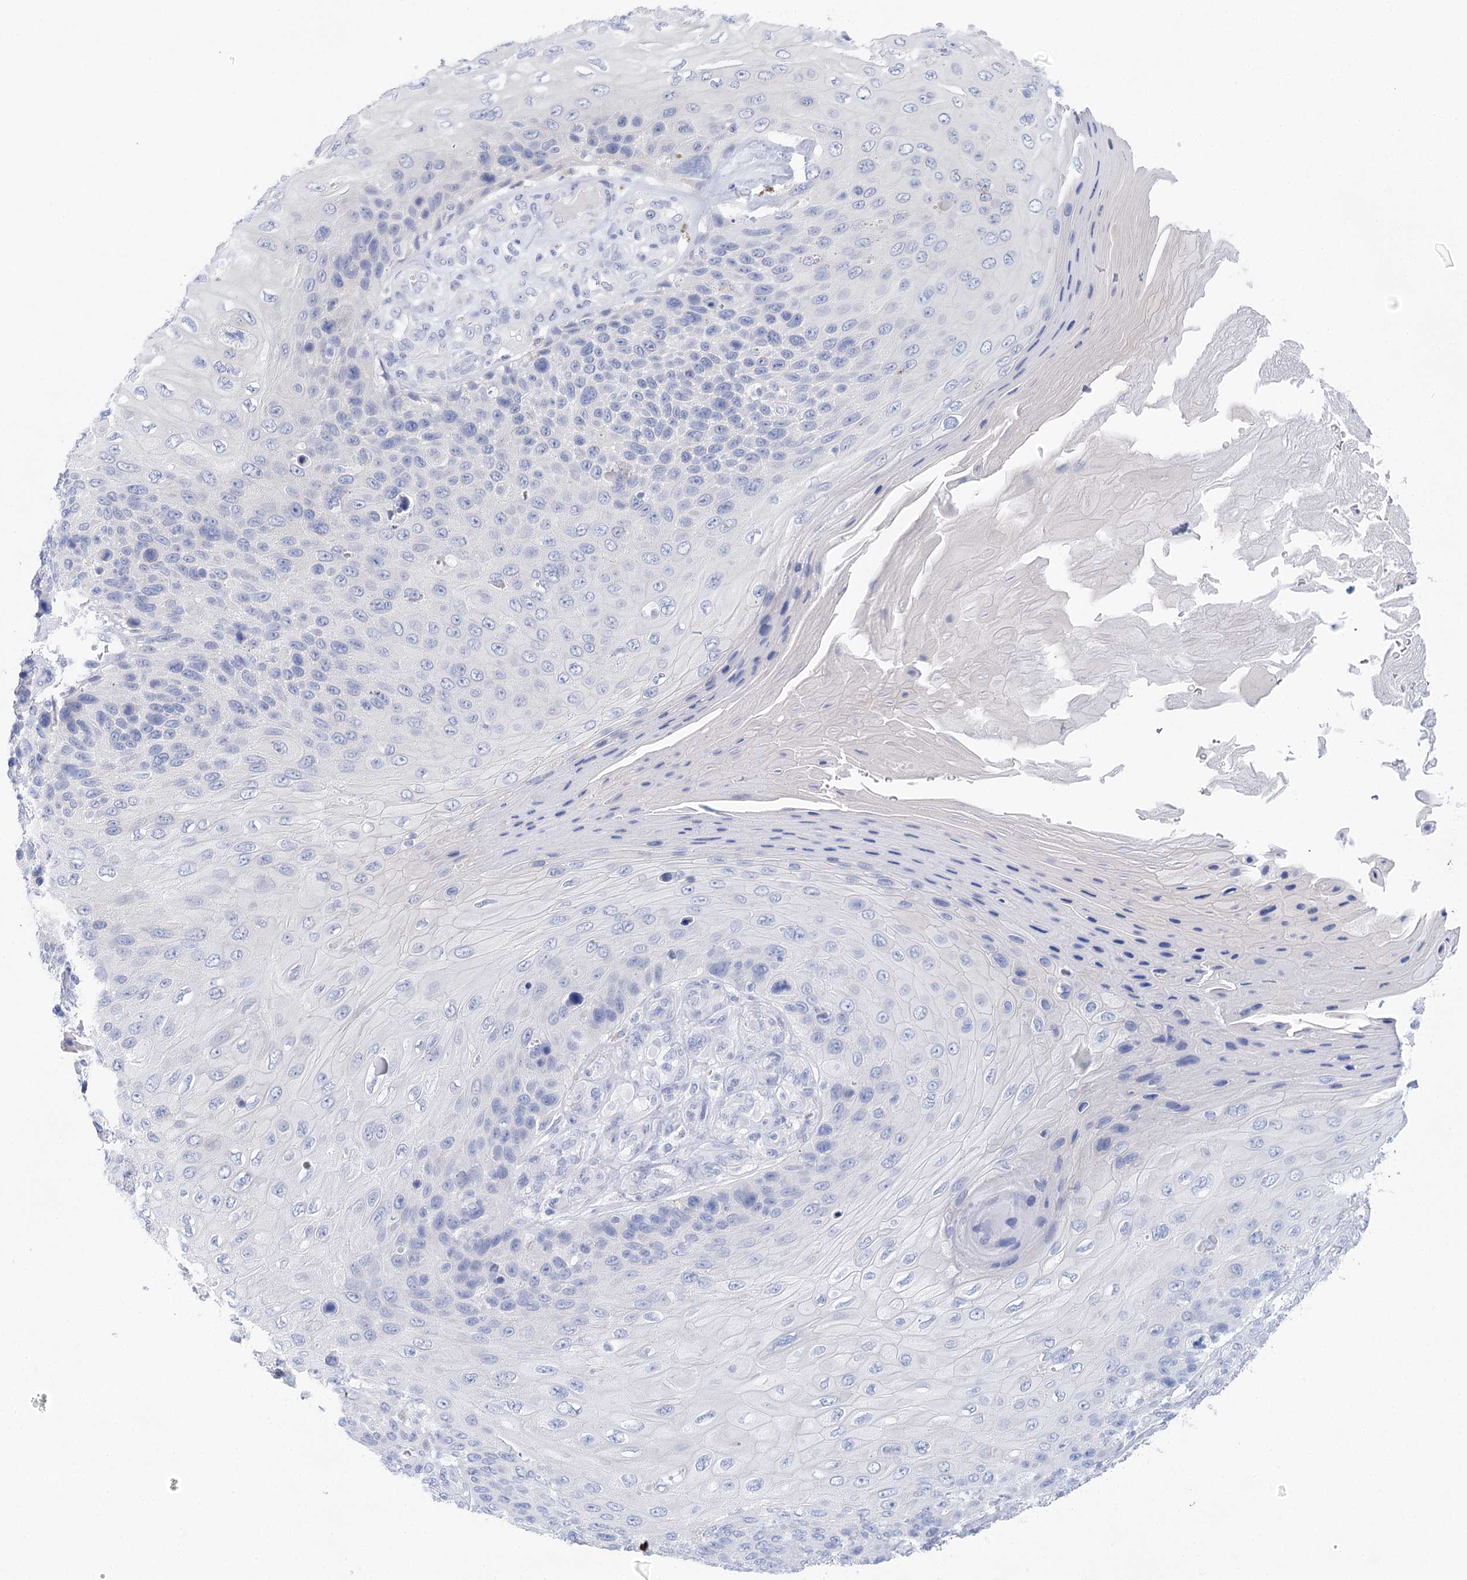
{"staining": {"intensity": "negative", "quantity": "none", "location": "none"}, "tissue": "skin cancer", "cell_type": "Tumor cells", "image_type": "cancer", "snomed": [{"axis": "morphology", "description": "Squamous cell carcinoma, NOS"}, {"axis": "topography", "description": "Skin"}], "caption": "Tumor cells are negative for protein expression in human squamous cell carcinoma (skin).", "gene": "LALBA", "patient": {"sex": "female", "age": 88}}